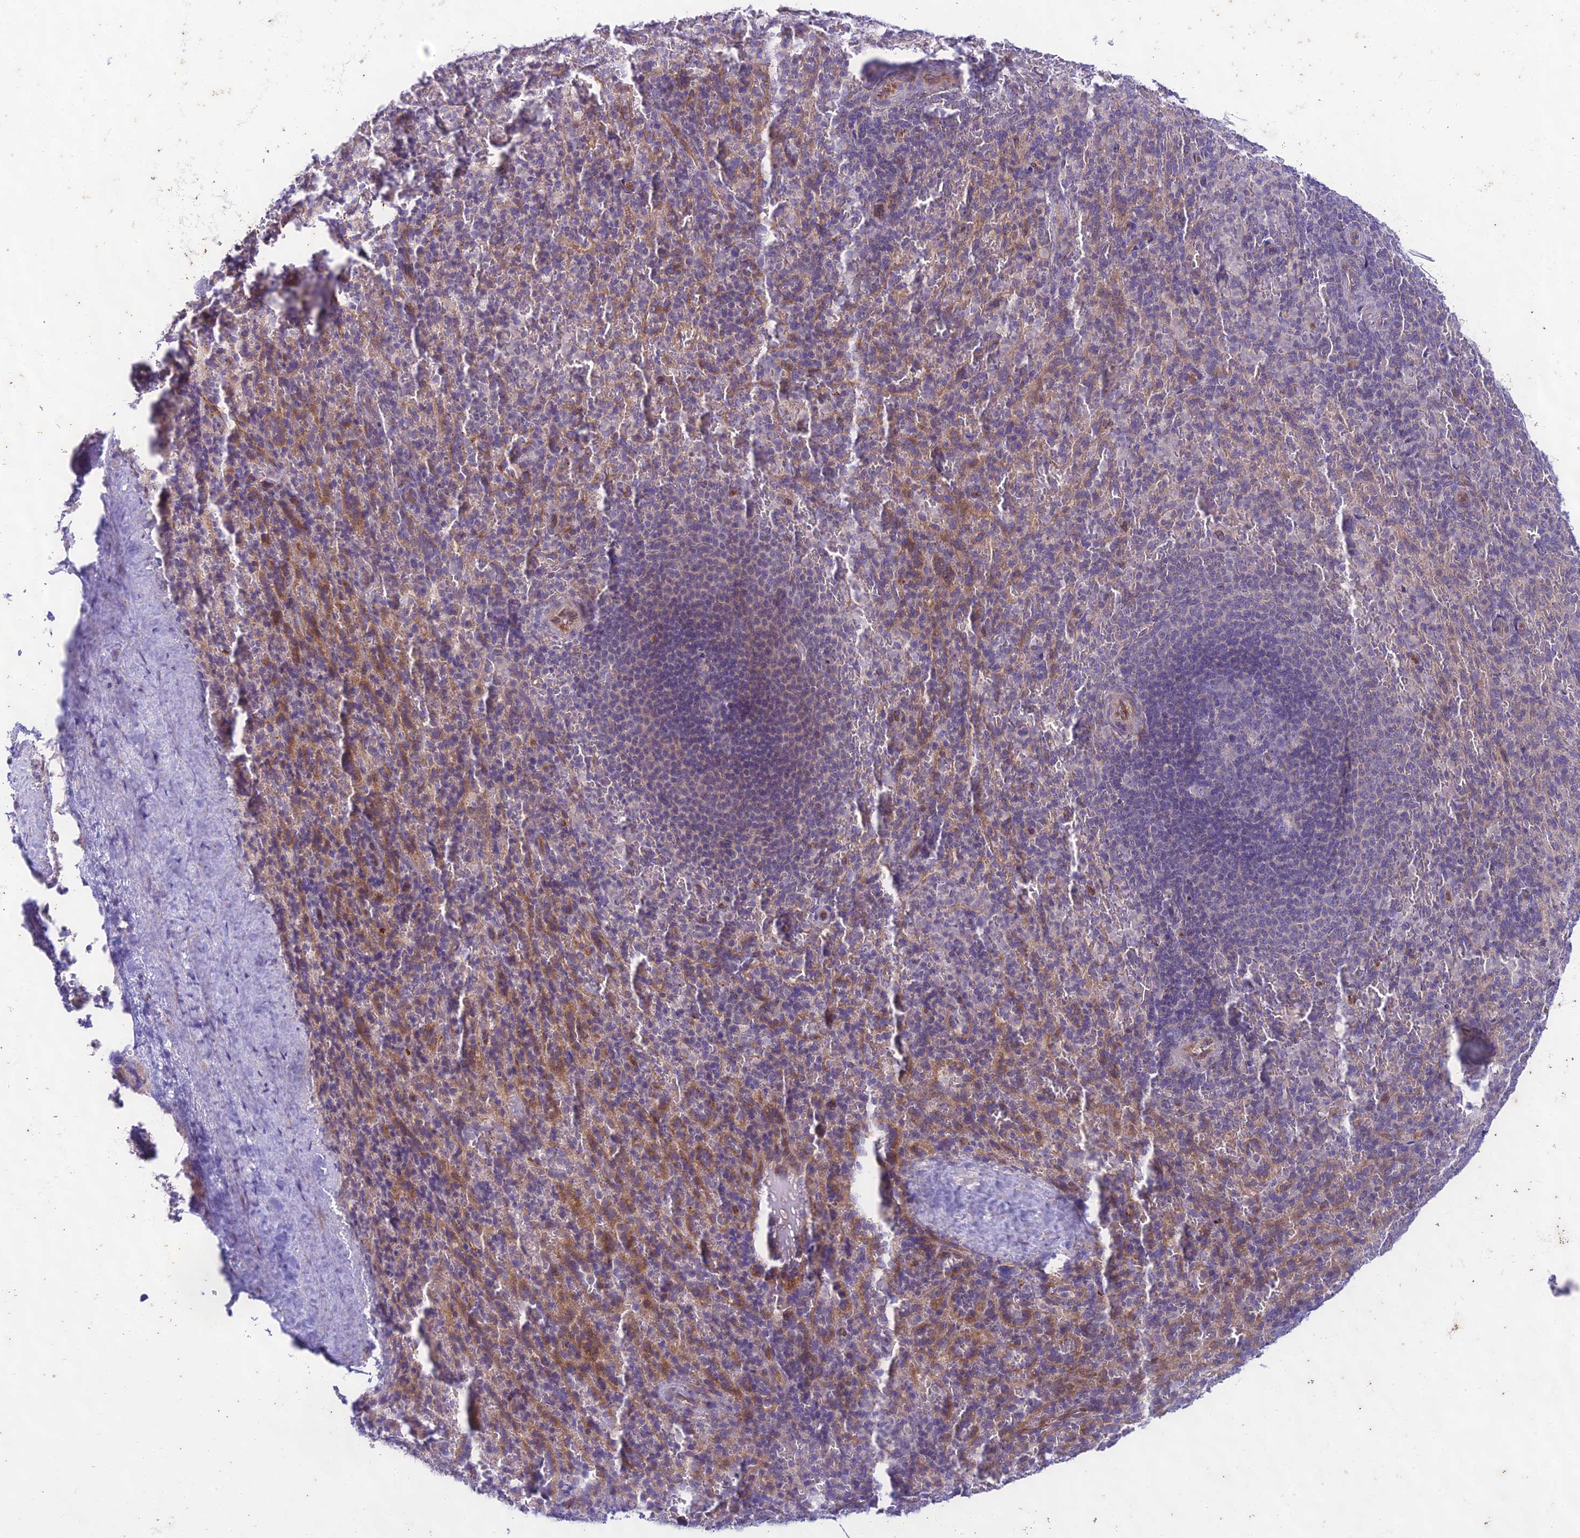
{"staining": {"intensity": "moderate", "quantity": "<25%", "location": "cytoplasmic/membranous"}, "tissue": "spleen", "cell_type": "Cells in red pulp", "image_type": "normal", "snomed": [{"axis": "morphology", "description": "Normal tissue, NOS"}, {"axis": "topography", "description": "Spleen"}], "caption": "Immunohistochemistry (IHC) (DAB) staining of unremarkable human spleen demonstrates moderate cytoplasmic/membranous protein positivity in approximately <25% of cells in red pulp. Immunohistochemistry (IHC) stains the protein of interest in brown and the nuclei are stained blue.", "gene": "PTCD2", "patient": {"sex": "female", "age": 21}}